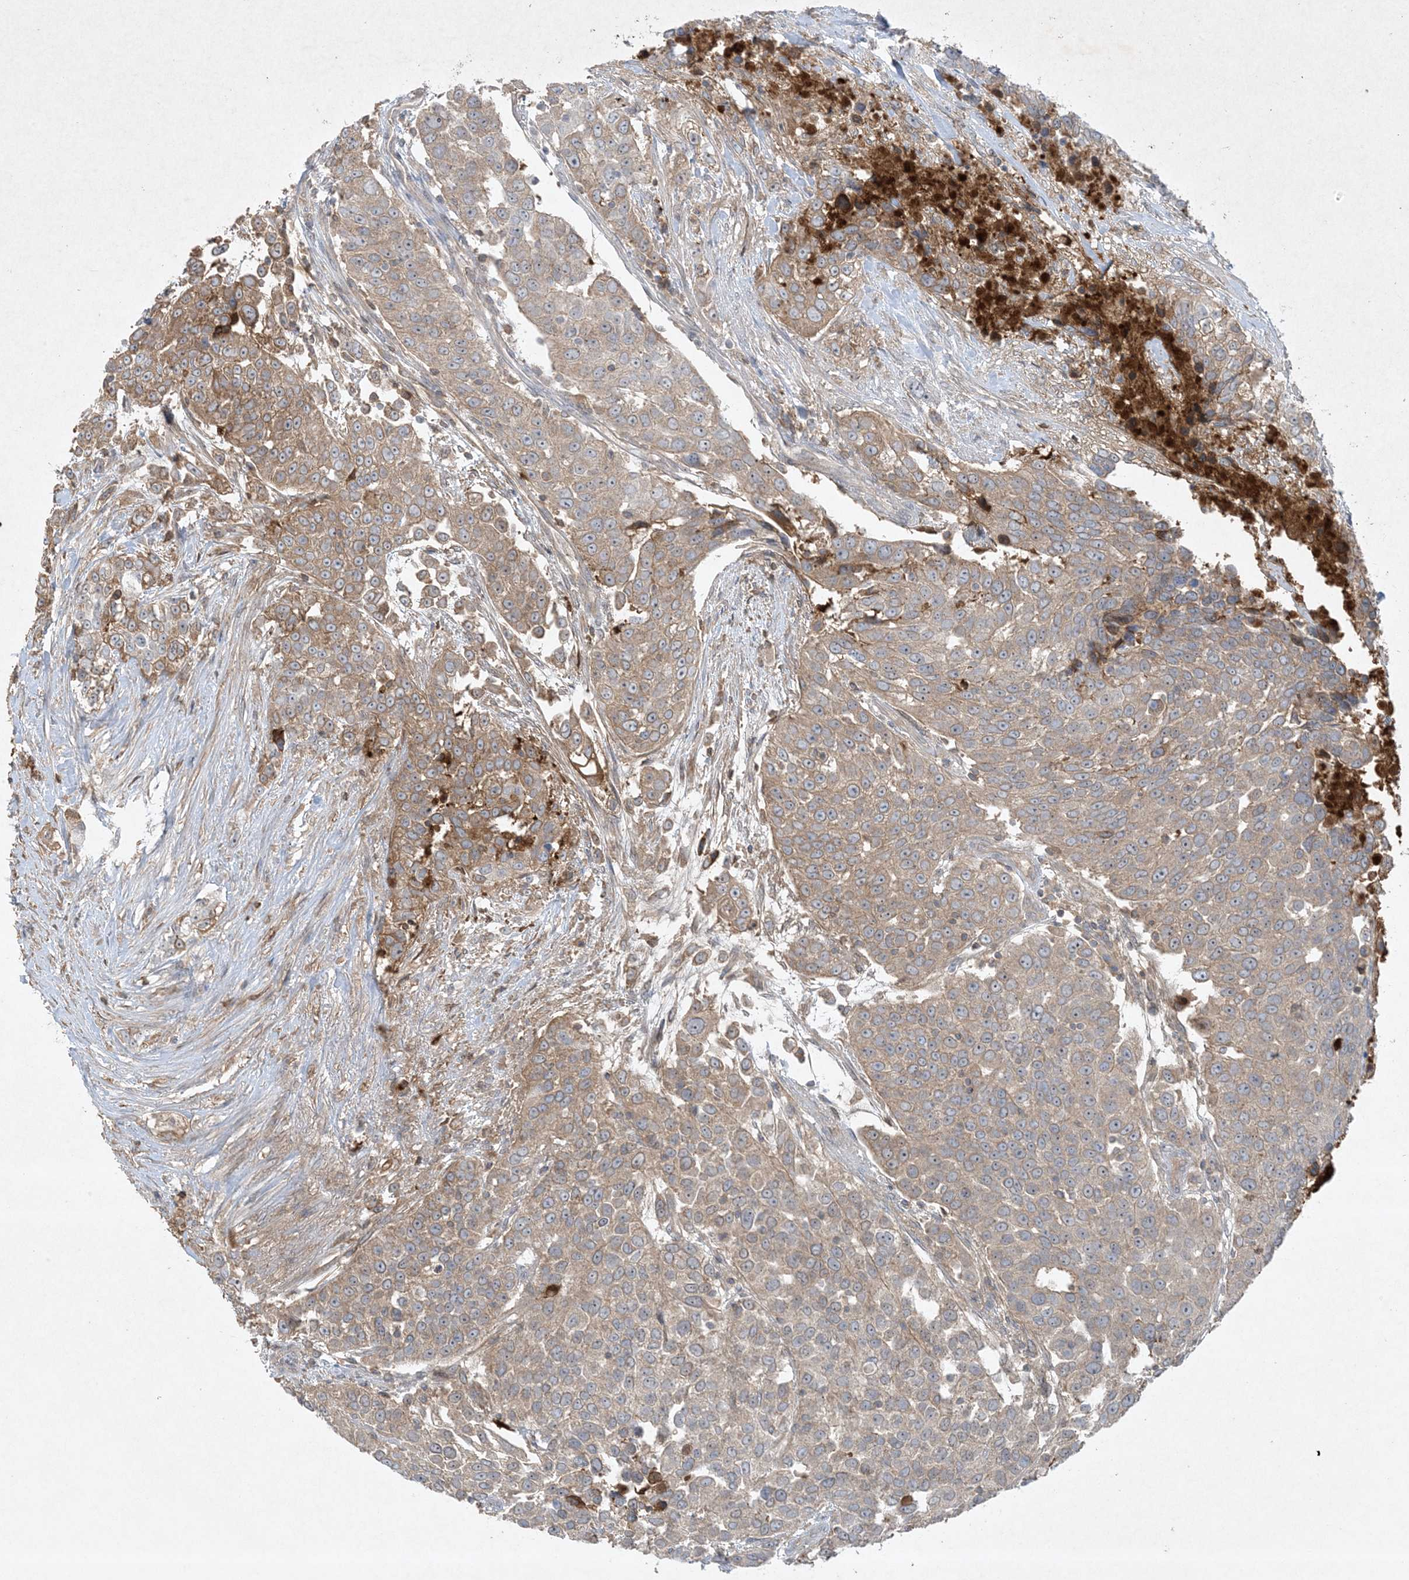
{"staining": {"intensity": "moderate", "quantity": "25%-75%", "location": "cytoplasmic/membranous"}, "tissue": "urothelial cancer", "cell_type": "Tumor cells", "image_type": "cancer", "snomed": [{"axis": "morphology", "description": "Urothelial carcinoma, High grade"}, {"axis": "topography", "description": "Urinary bladder"}], "caption": "A micrograph of human urothelial carcinoma (high-grade) stained for a protein shows moderate cytoplasmic/membranous brown staining in tumor cells.", "gene": "FETUB", "patient": {"sex": "female", "age": 80}}